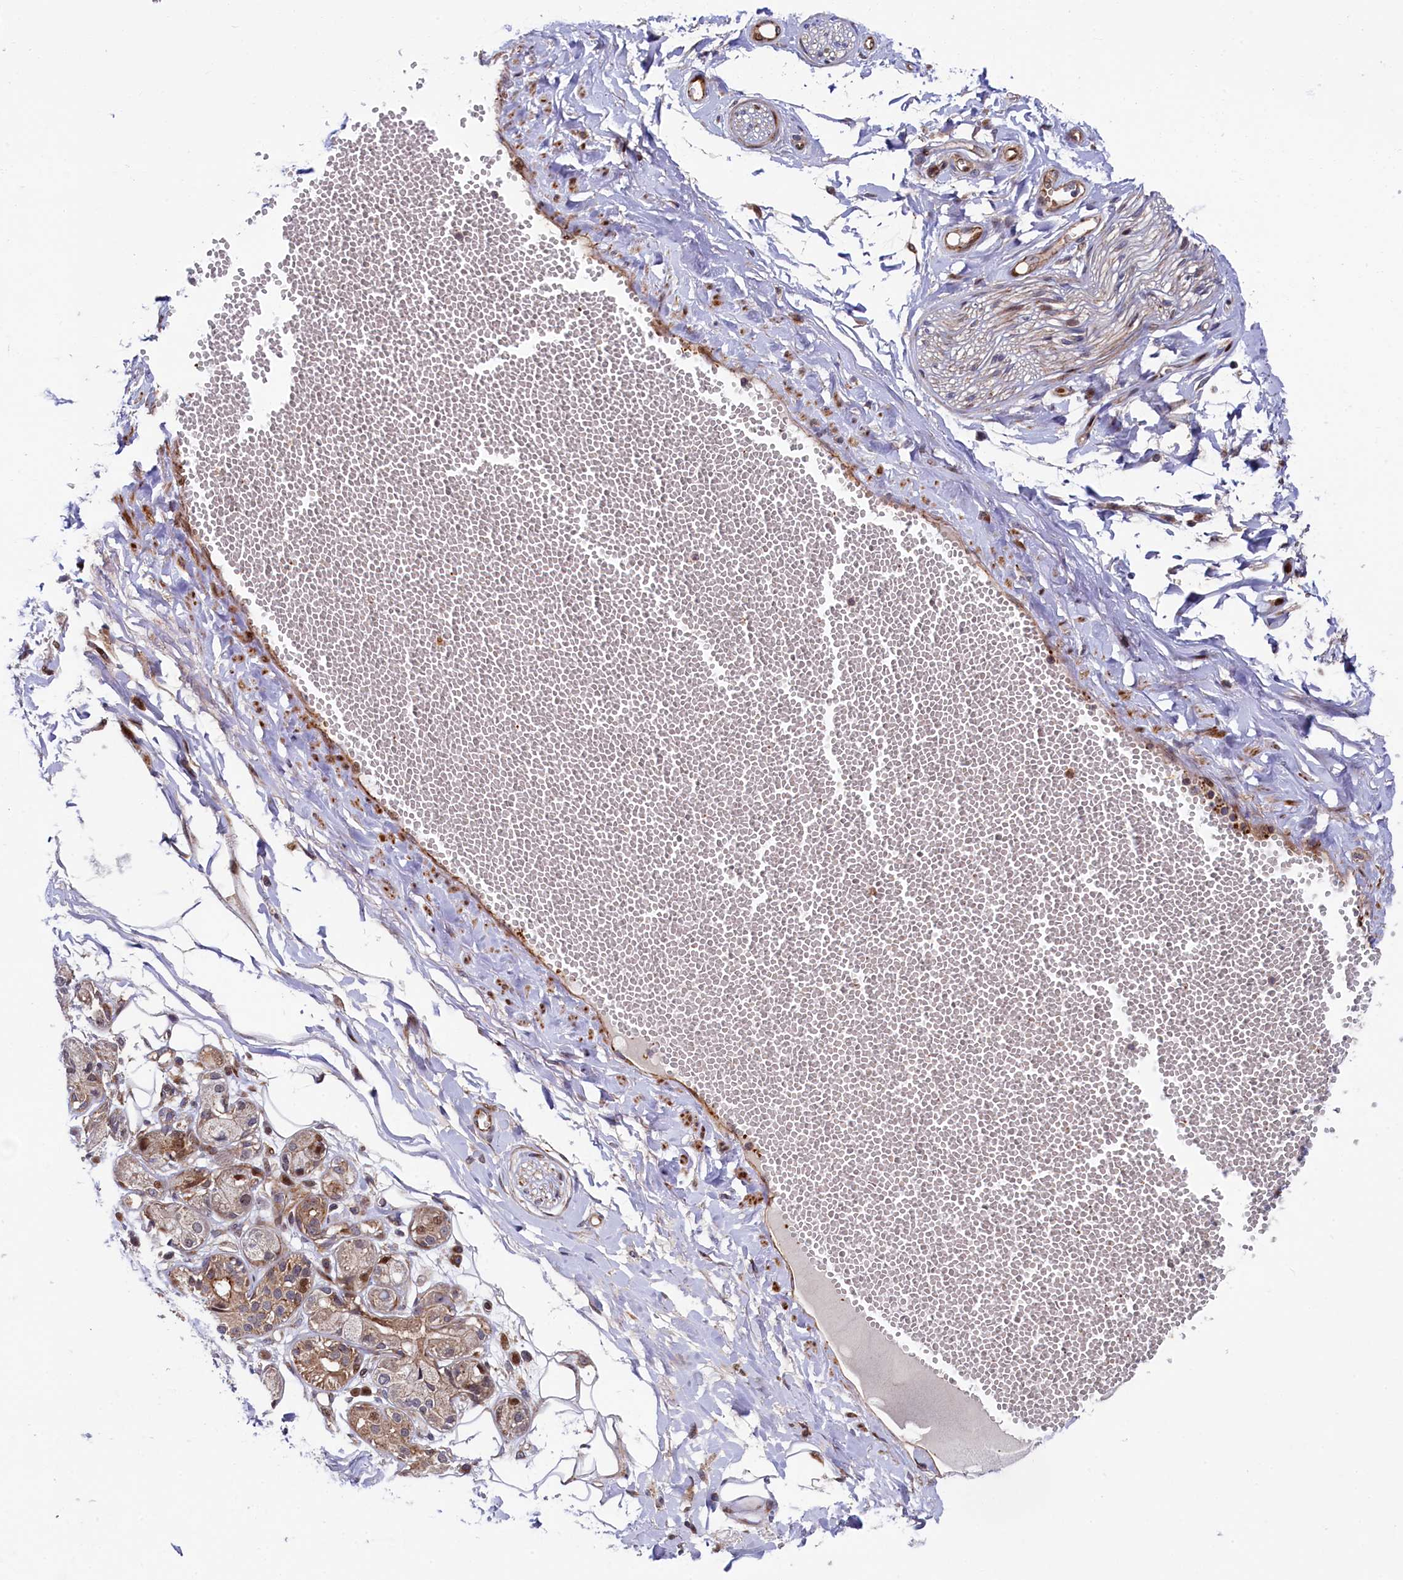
{"staining": {"intensity": "negative", "quantity": "none", "location": "none"}, "tissue": "adipose tissue", "cell_type": "Adipocytes", "image_type": "normal", "snomed": [{"axis": "morphology", "description": "Normal tissue, NOS"}, {"axis": "morphology", "description": "Inflammation, NOS"}, {"axis": "topography", "description": "Salivary gland"}, {"axis": "topography", "description": "Peripheral nerve tissue"}], "caption": "There is no significant staining in adipocytes of adipose tissue. (DAB (3,3'-diaminobenzidine) immunohistochemistry, high magnification).", "gene": "PIK3C3", "patient": {"sex": "female", "age": 75}}